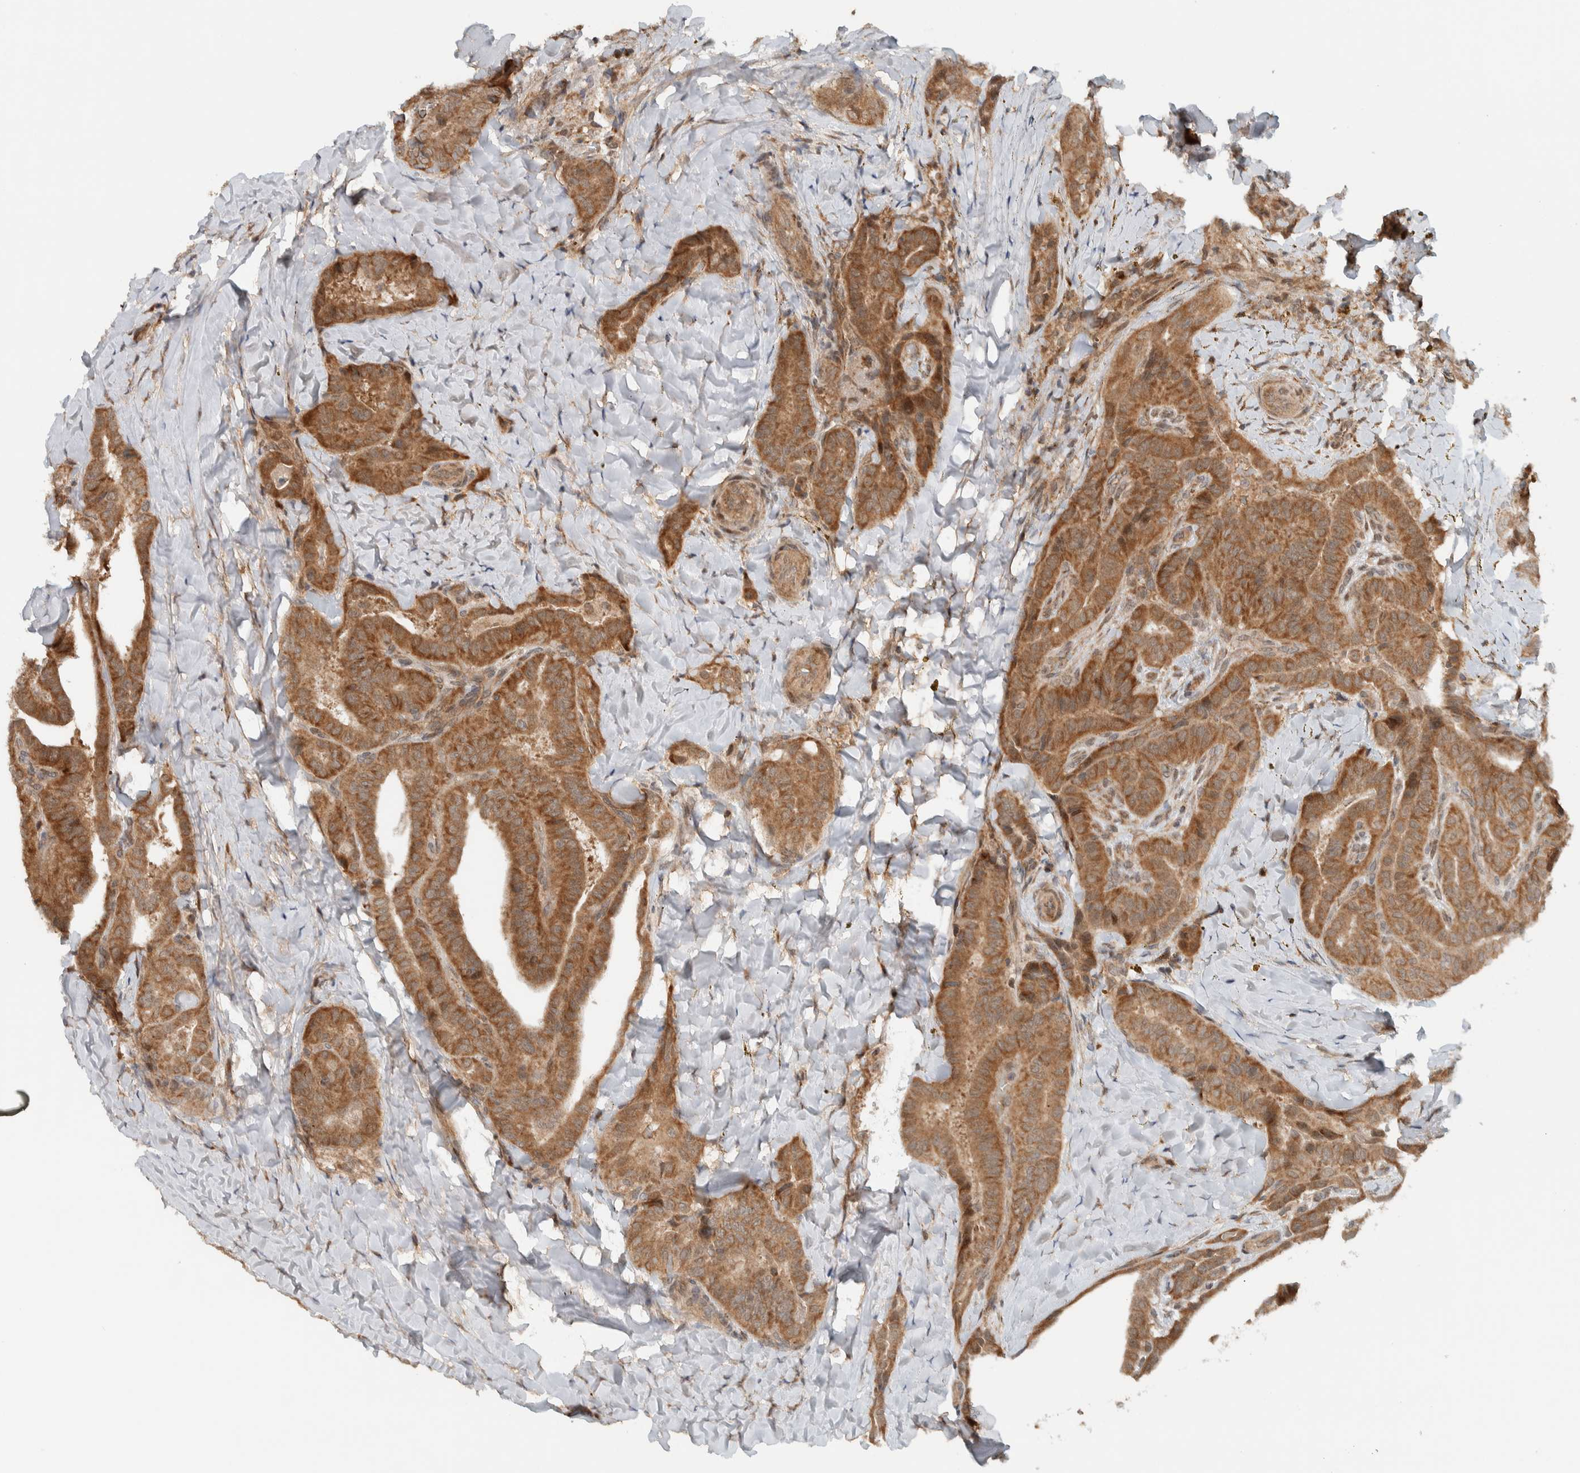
{"staining": {"intensity": "moderate", "quantity": ">75%", "location": "cytoplasmic/membranous"}, "tissue": "thyroid cancer", "cell_type": "Tumor cells", "image_type": "cancer", "snomed": [{"axis": "morphology", "description": "Papillary adenocarcinoma, NOS"}, {"axis": "topography", "description": "Thyroid gland"}], "caption": "The image demonstrates immunohistochemical staining of thyroid cancer. There is moderate cytoplasmic/membranous positivity is seen in approximately >75% of tumor cells.", "gene": "KLHL6", "patient": {"sex": "male", "age": 77}}